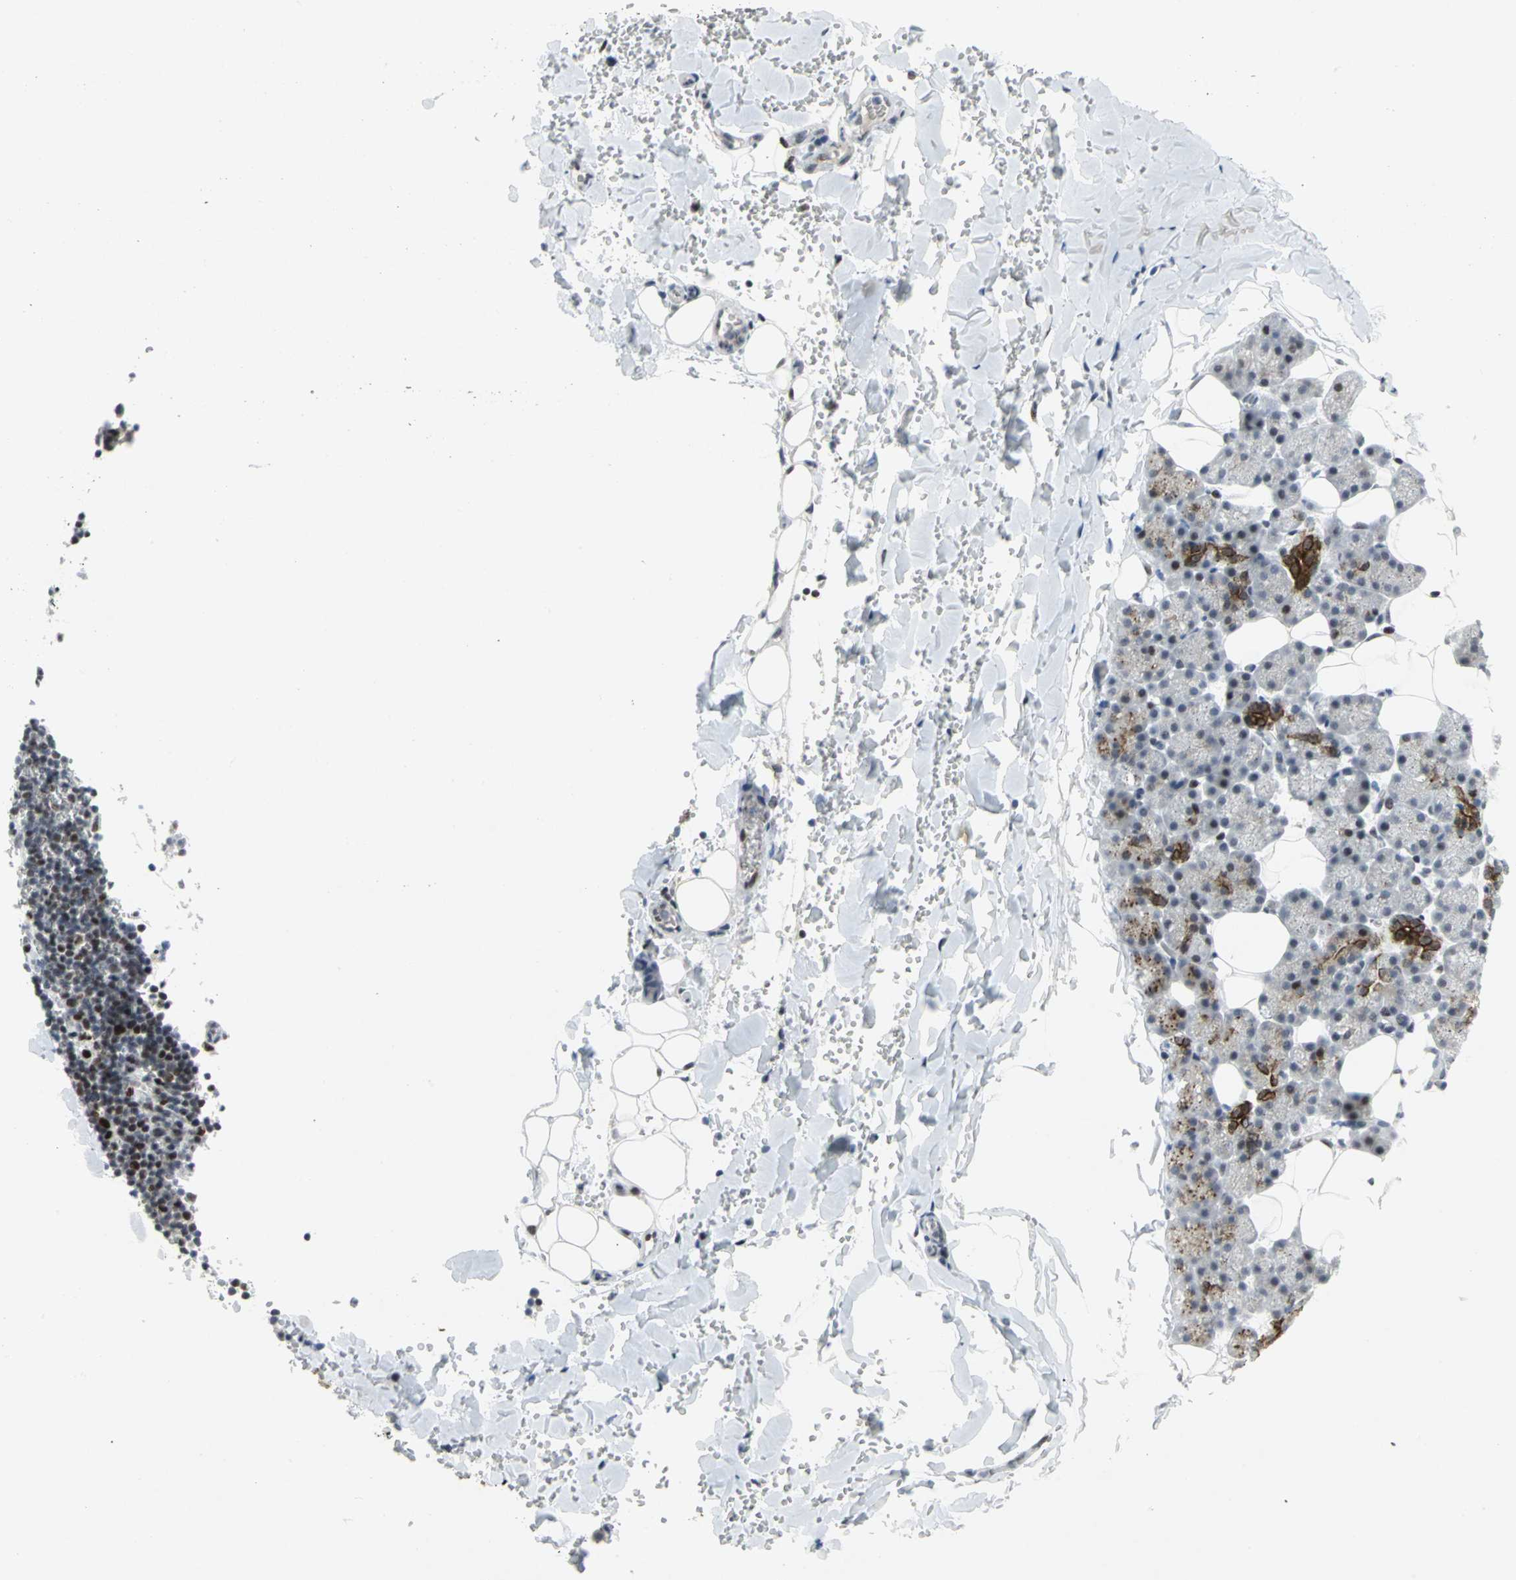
{"staining": {"intensity": "strong", "quantity": "25%-75%", "location": "cytoplasmic/membranous"}, "tissue": "salivary gland", "cell_type": "Glandular cells", "image_type": "normal", "snomed": [{"axis": "morphology", "description": "Normal tissue, NOS"}, {"axis": "topography", "description": "Lymph node"}, {"axis": "topography", "description": "Salivary gland"}], "caption": "A brown stain shows strong cytoplasmic/membranous expression of a protein in glandular cells of normal human salivary gland. (Stains: DAB in brown, nuclei in blue, Microscopy: brightfield microscopy at high magnification).", "gene": "RPA1", "patient": {"sex": "male", "age": 8}}